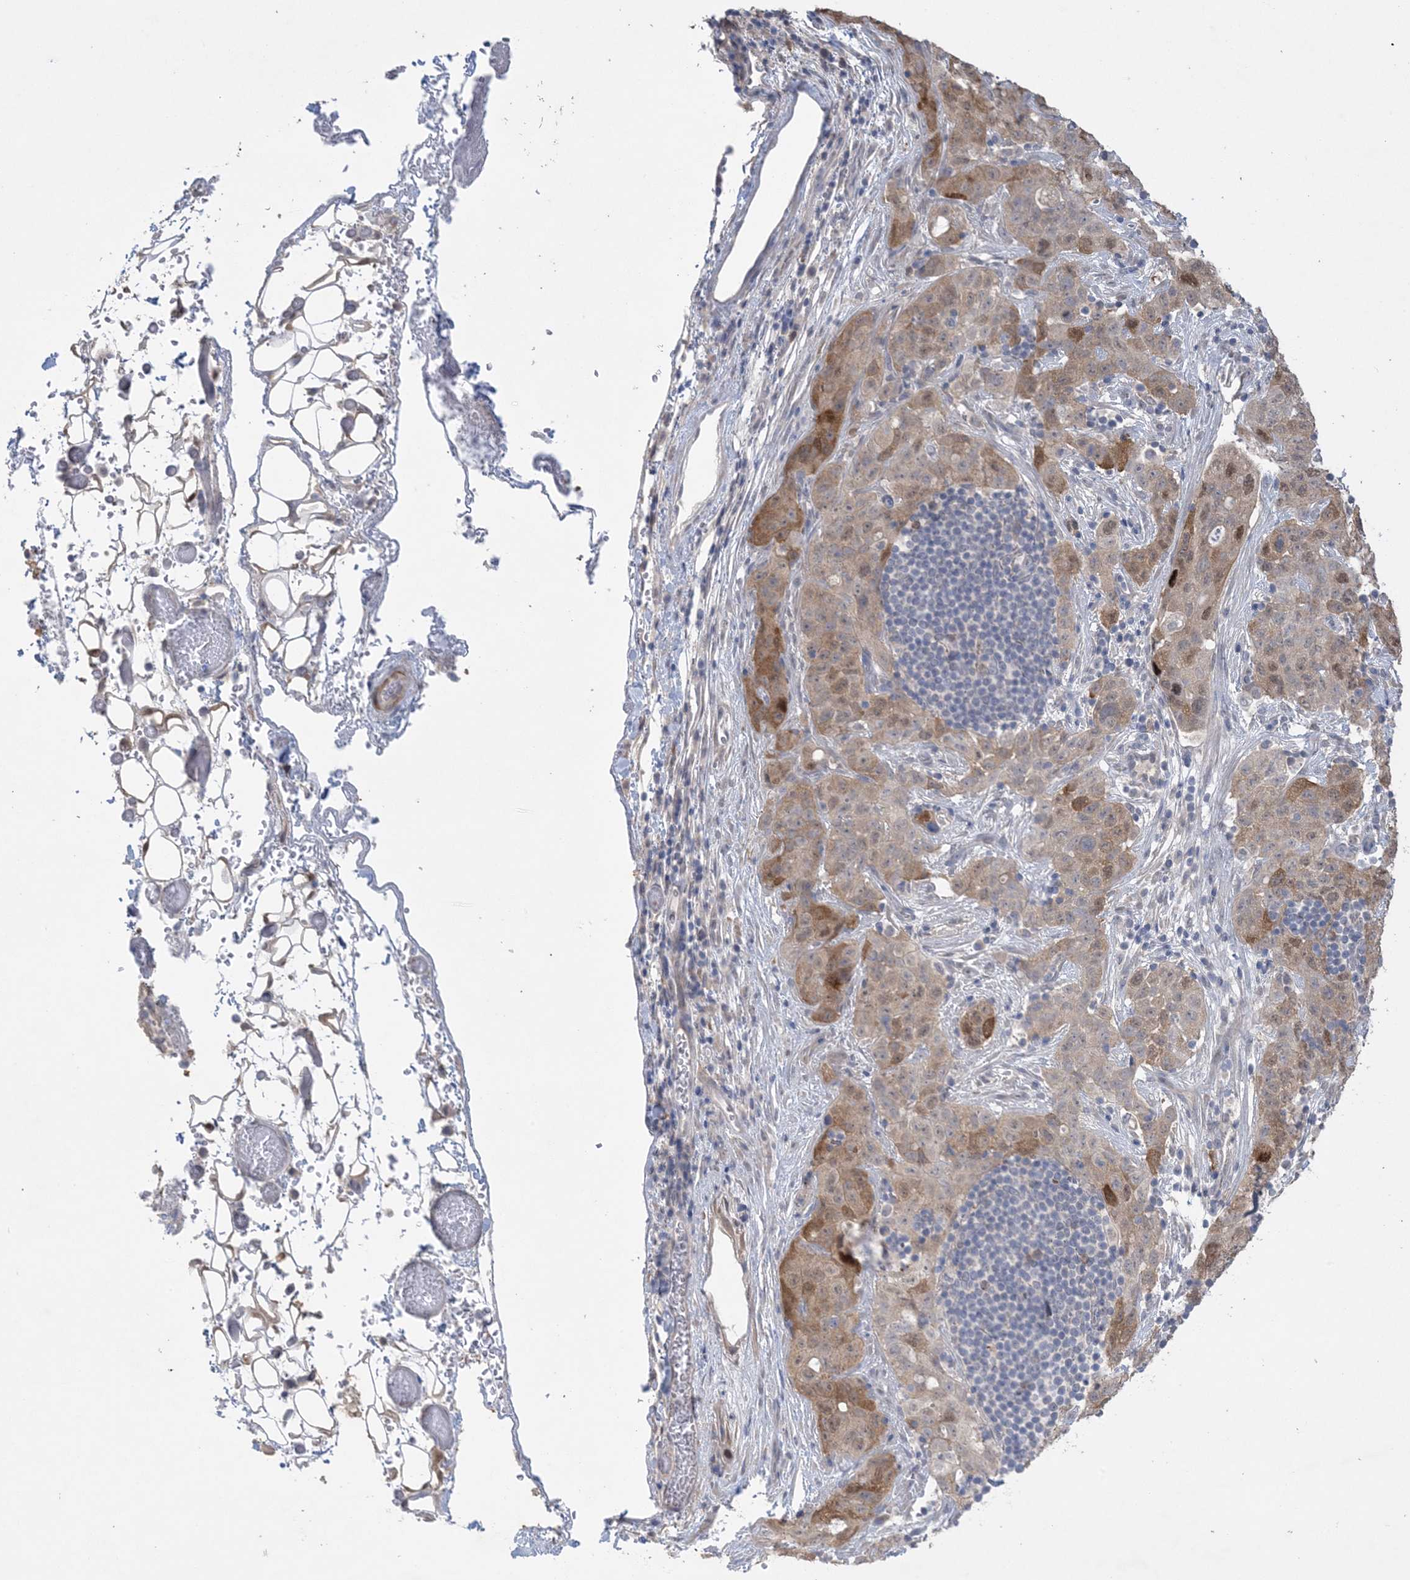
{"staining": {"intensity": "moderate", "quantity": ">75%", "location": "cytoplasmic/membranous,nuclear"}, "tissue": "stomach cancer", "cell_type": "Tumor cells", "image_type": "cancer", "snomed": [{"axis": "morphology", "description": "Normal tissue, NOS"}, {"axis": "morphology", "description": "Adenocarcinoma, NOS"}, {"axis": "topography", "description": "Lymph node"}, {"axis": "topography", "description": "Stomach"}], "caption": "DAB (3,3'-diaminobenzidine) immunohistochemical staining of adenocarcinoma (stomach) displays moderate cytoplasmic/membranous and nuclear protein expression in approximately >75% of tumor cells.", "gene": "HMGCS1", "patient": {"sex": "male", "age": 48}}